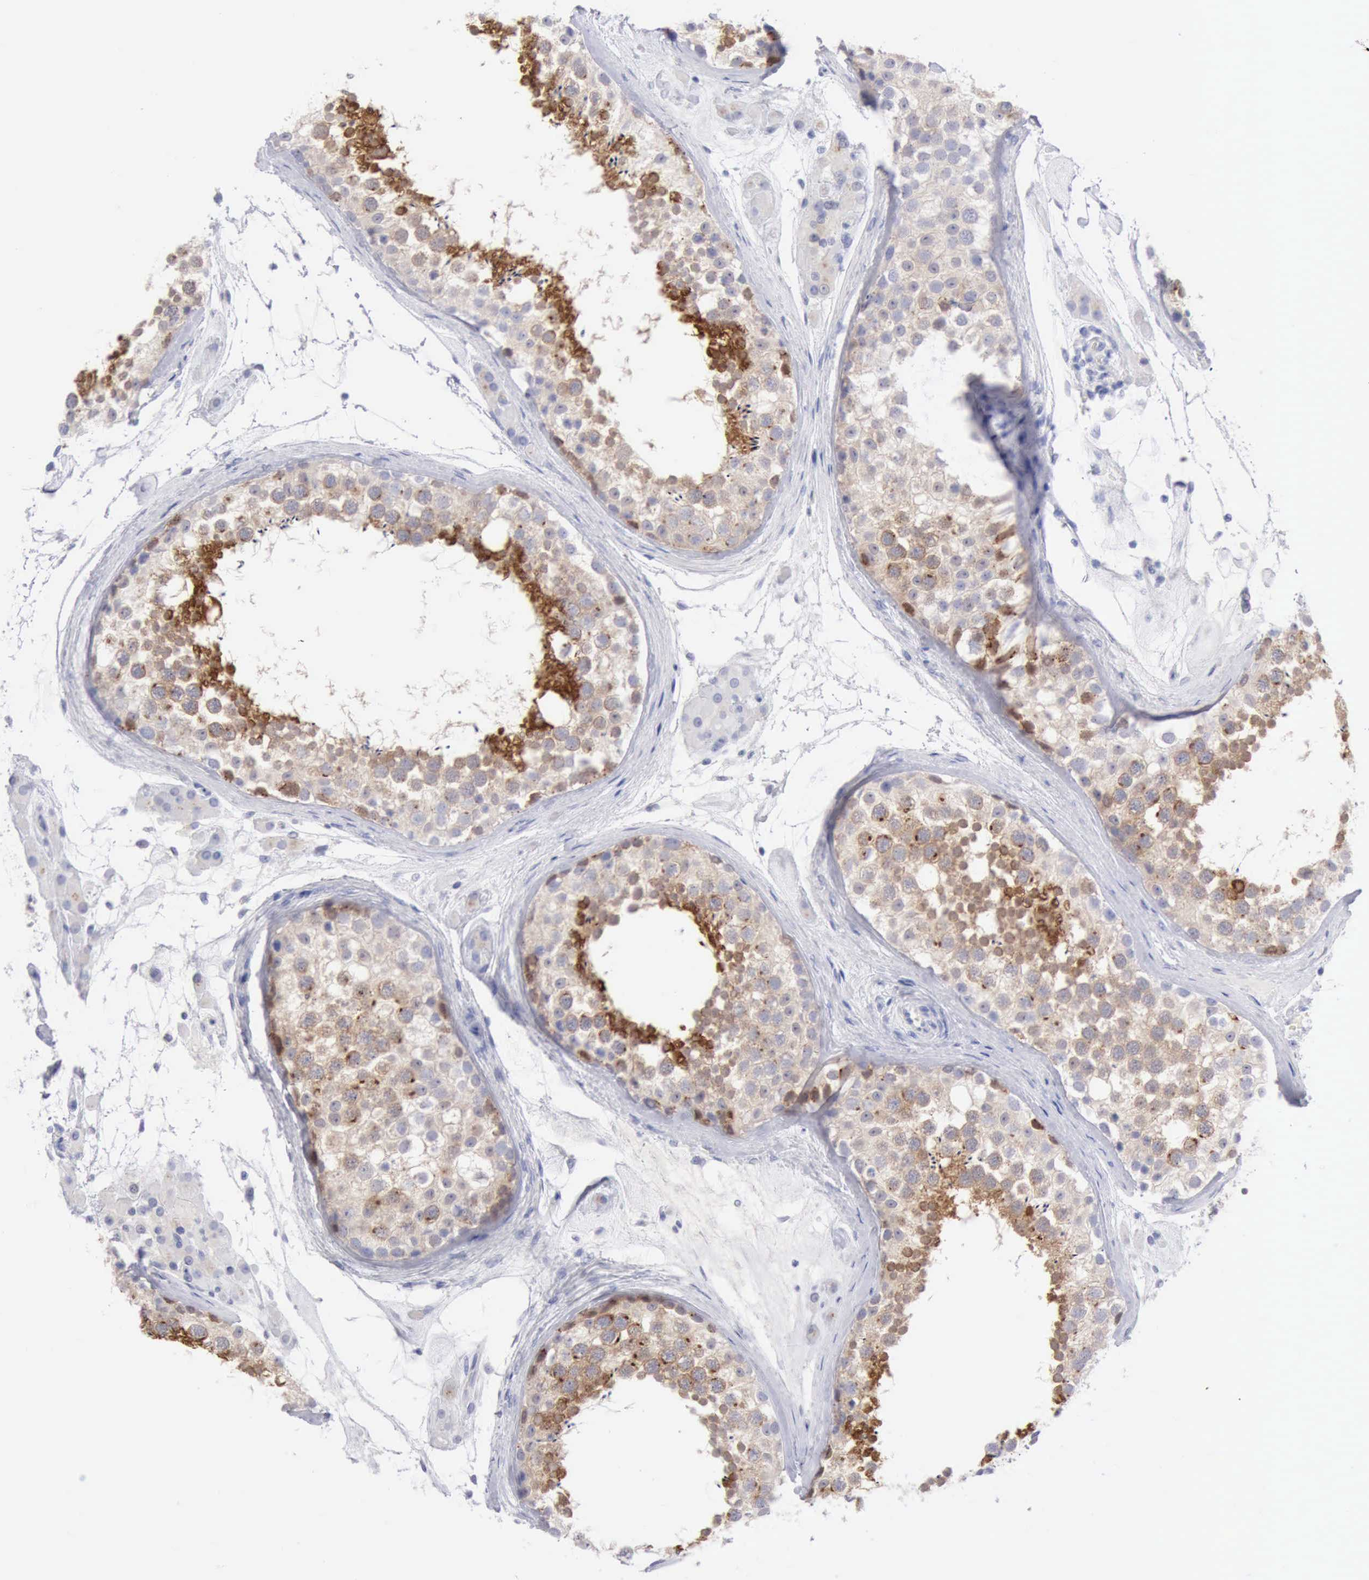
{"staining": {"intensity": "strong", "quantity": ">75%", "location": "cytoplasmic/membranous"}, "tissue": "testis", "cell_type": "Cells in seminiferous ducts", "image_type": "normal", "snomed": [{"axis": "morphology", "description": "Normal tissue, NOS"}, {"axis": "topography", "description": "Testis"}], "caption": "High-power microscopy captured an immunohistochemistry (IHC) micrograph of unremarkable testis, revealing strong cytoplasmic/membranous expression in approximately >75% of cells in seminiferous ducts. (brown staining indicates protein expression, while blue staining denotes nuclei).", "gene": "ANGEL1", "patient": {"sex": "male", "age": 46}}